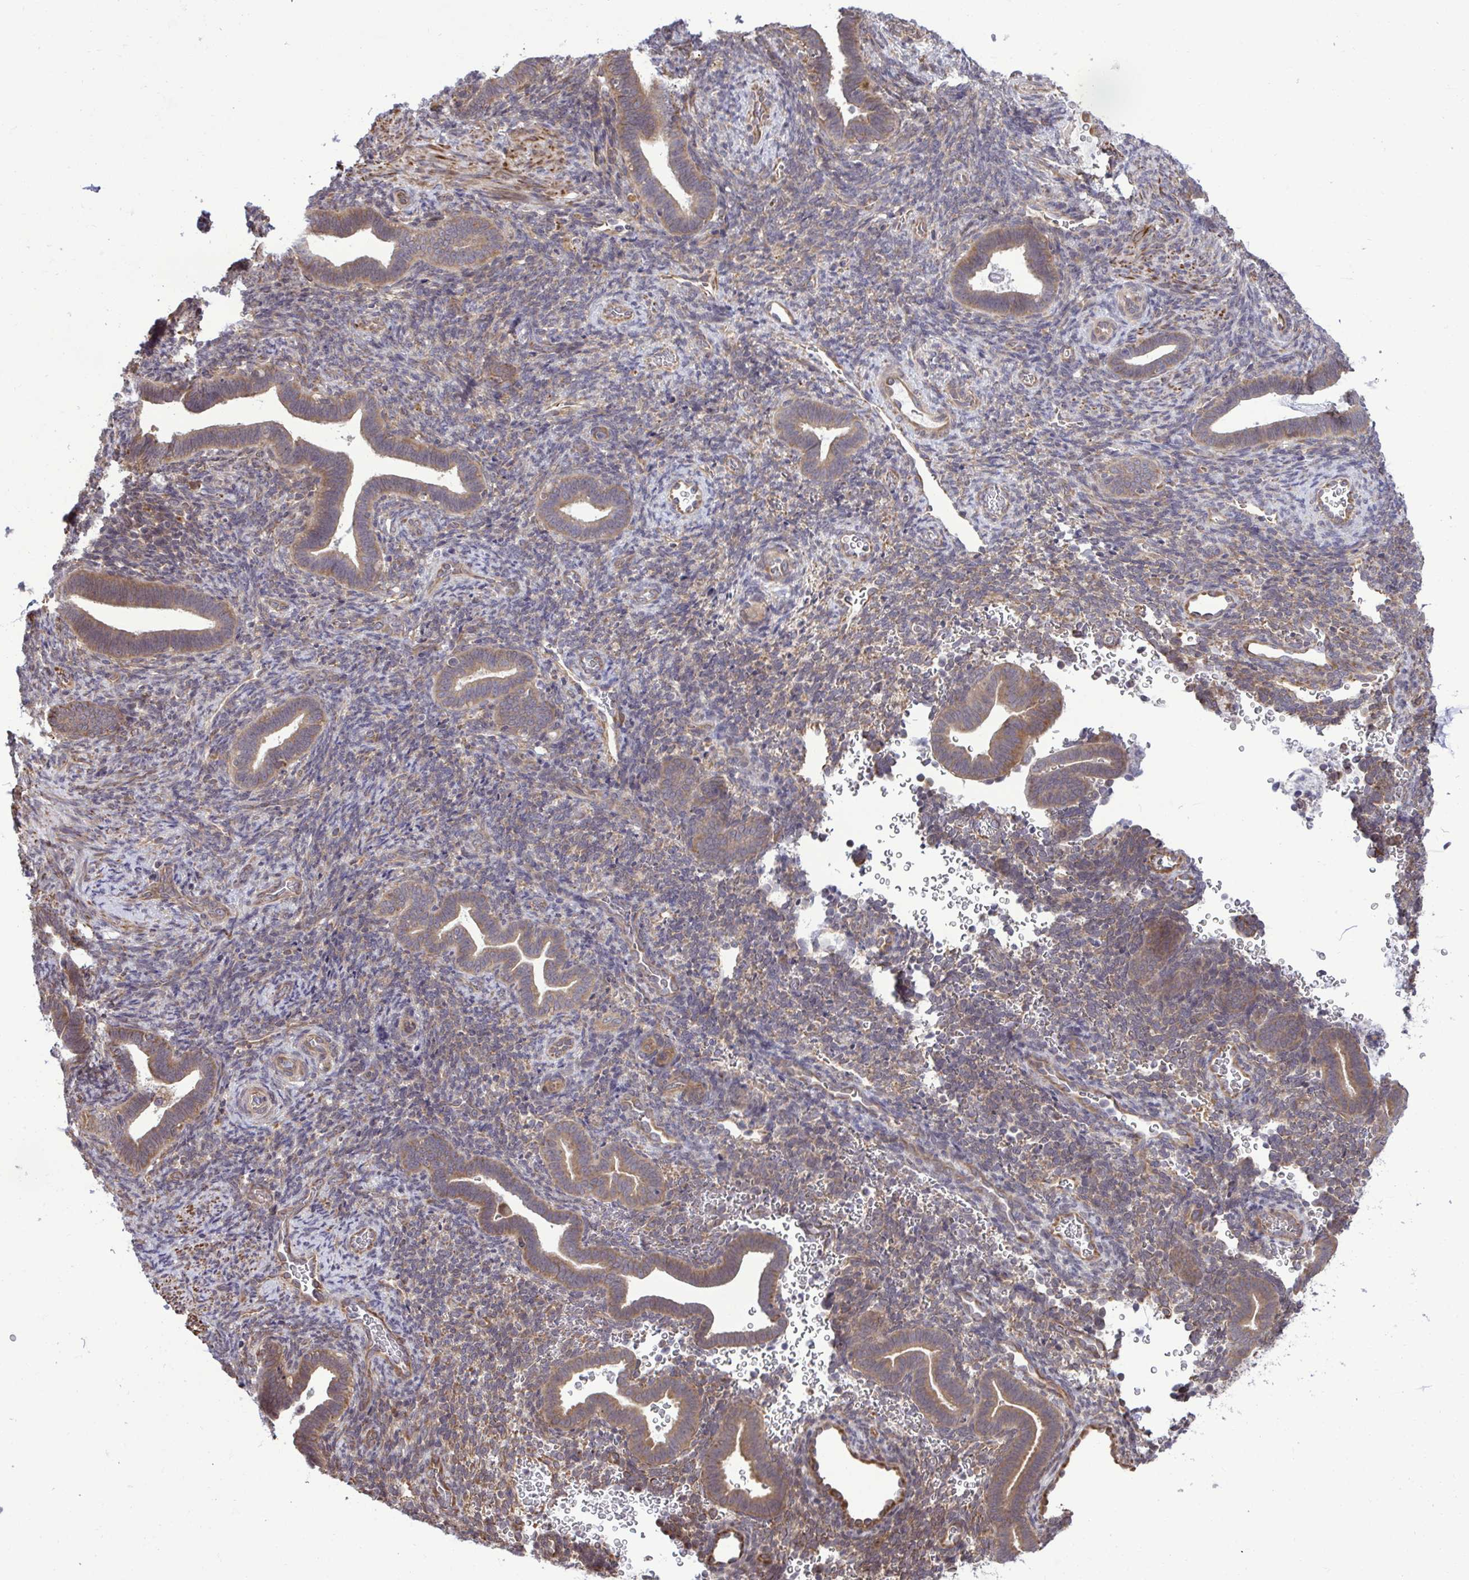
{"staining": {"intensity": "moderate", "quantity": "<25%", "location": "cytoplasmic/membranous"}, "tissue": "endometrium", "cell_type": "Cells in endometrial stroma", "image_type": "normal", "snomed": [{"axis": "morphology", "description": "Normal tissue, NOS"}, {"axis": "topography", "description": "Endometrium"}], "caption": "The image demonstrates staining of unremarkable endometrium, revealing moderate cytoplasmic/membranous protein staining (brown color) within cells in endometrial stroma.", "gene": "RPS15", "patient": {"sex": "female", "age": 34}}